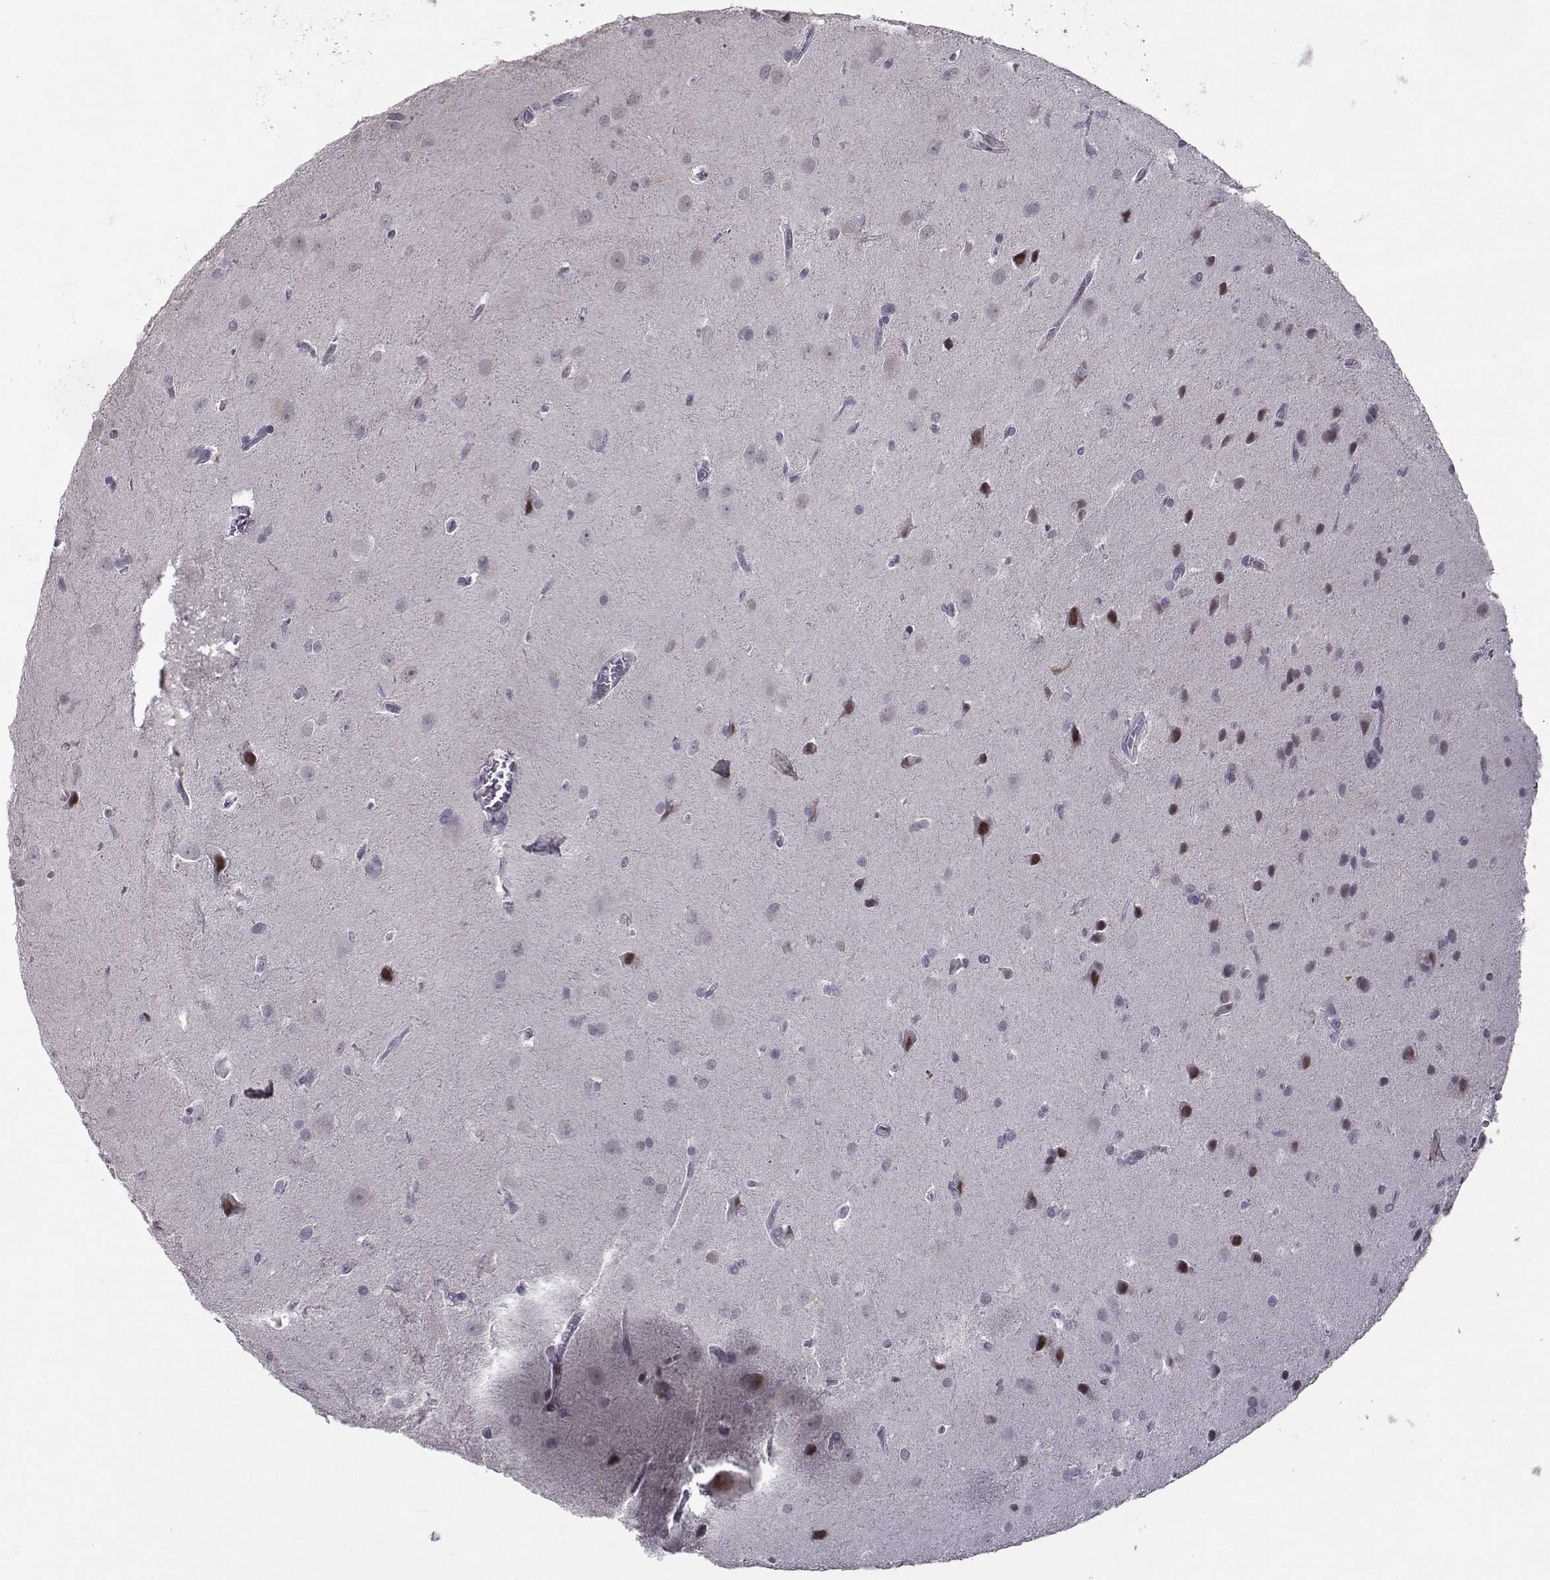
{"staining": {"intensity": "negative", "quantity": "none", "location": "none"}, "tissue": "glioma", "cell_type": "Tumor cells", "image_type": "cancer", "snomed": [{"axis": "morphology", "description": "Glioma, malignant, Low grade"}, {"axis": "topography", "description": "Brain"}], "caption": "IHC of human glioma exhibits no expression in tumor cells. (DAB immunohistochemistry (IHC) visualized using brightfield microscopy, high magnification).", "gene": "LIN28A", "patient": {"sex": "male", "age": 58}}